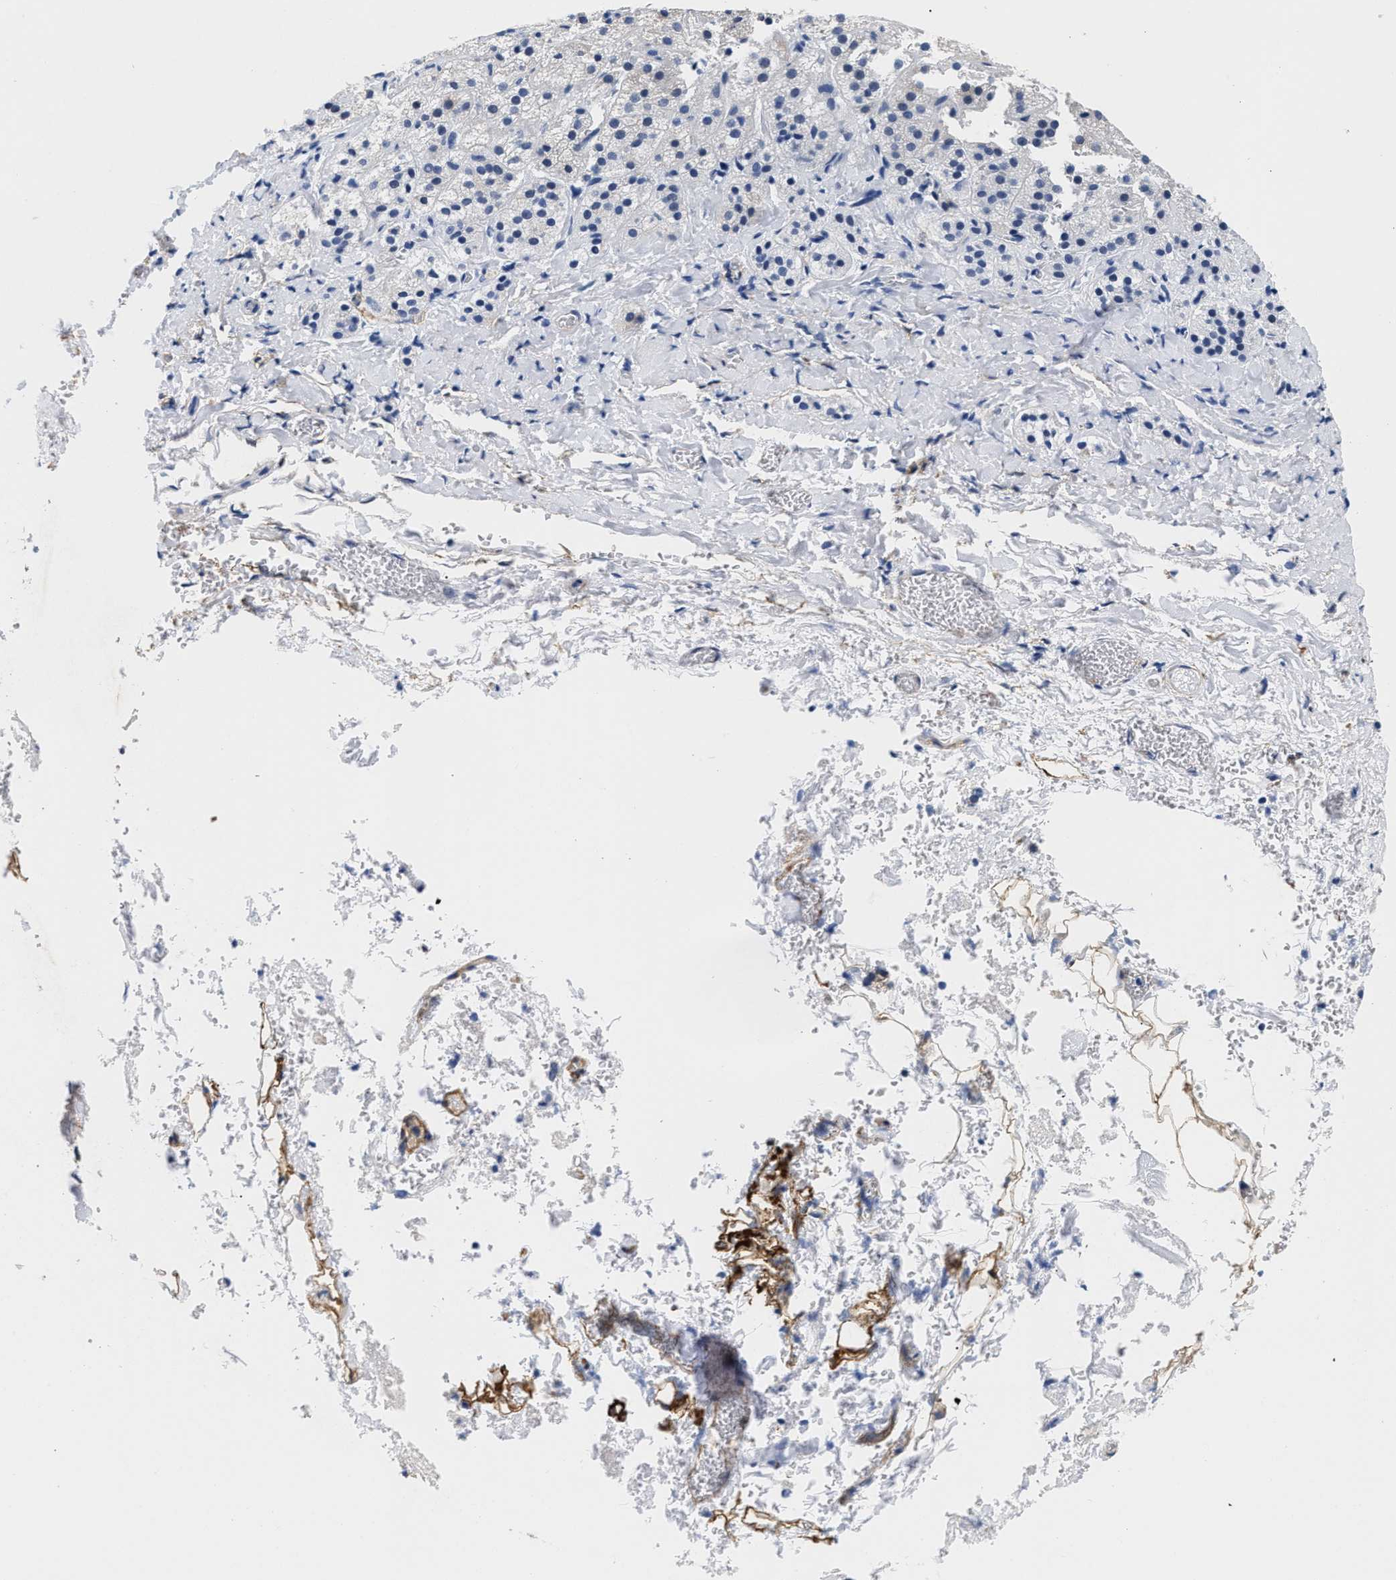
{"staining": {"intensity": "negative", "quantity": "none", "location": "none"}, "tissue": "adrenal gland", "cell_type": "Glandular cells", "image_type": "normal", "snomed": [{"axis": "morphology", "description": "Normal tissue, NOS"}, {"axis": "topography", "description": "Adrenal gland"}], "caption": "DAB immunohistochemical staining of unremarkable adrenal gland displays no significant staining in glandular cells.", "gene": "TRIM29", "patient": {"sex": "female", "age": 44}}